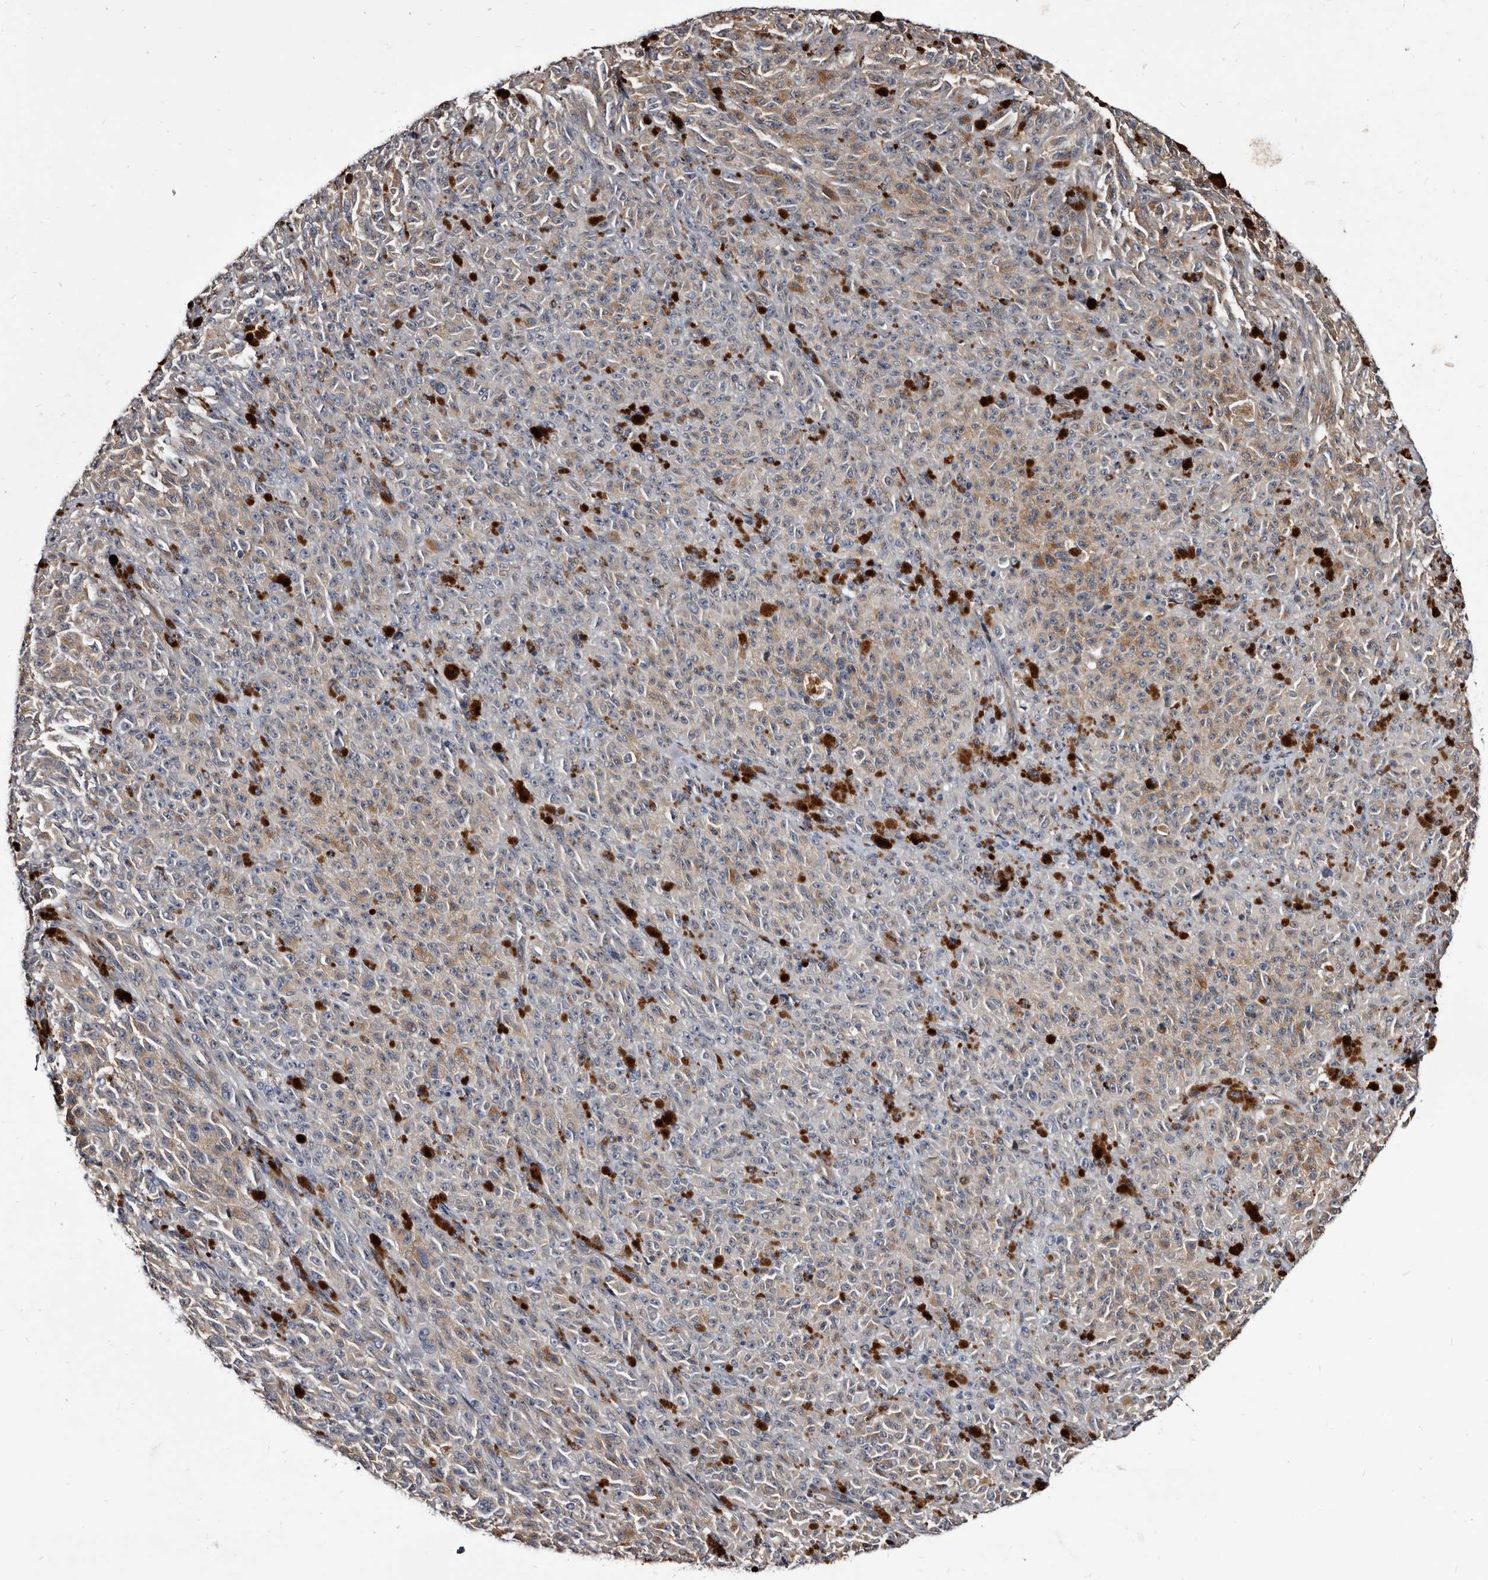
{"staining": {"intensity": "weak", "quantity": "<25%", "location": "cytoplasmic/membranous"}, "tissue": "melanoma", "cell_type": "Tumor cells", "image_type": "cancer", "snomed": [{"axis": "morphology", "description": "Malignant melanoma, NOS"}, {"axis": "topography", "description": "Skin"}], "caption": "Immunohistochemical staining of melanoma shows no significant positivity in tumor cells.", "gene": "CTSA", "patient": {"sex": "female", "age": 82}}